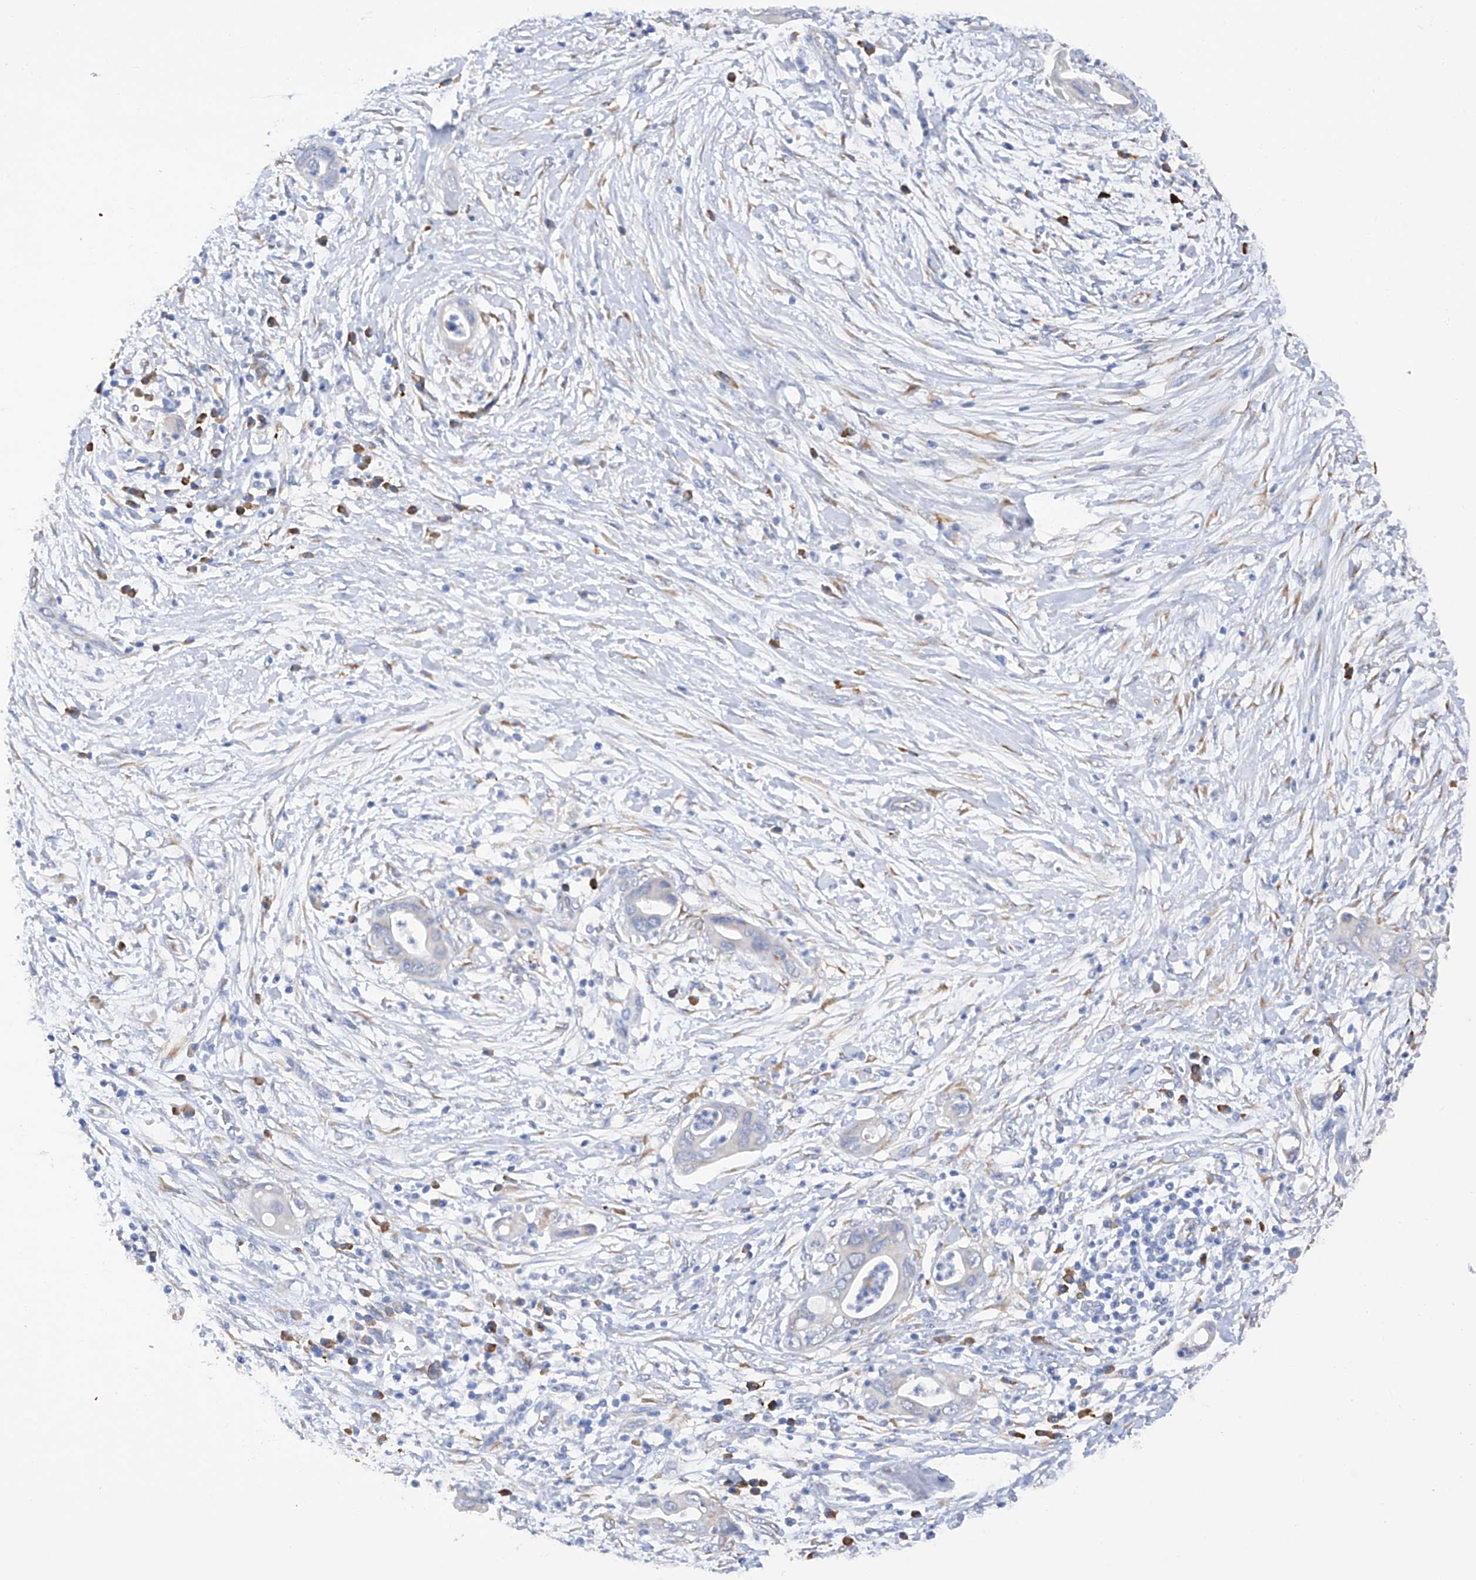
{"staining": {"intensity": "negative", "quantity": "none", "location": "none"}, "tissue": "pancreatic cancer", "cell_type": "Tumor cells", "image_type": "cancer", "snomed": [{"axis": "morphology", "description": "Adenocarcinoma, NOS"}, {"axis": "topography", "description": "Pancreas"}], "caption": "Immunohistochemical staining of human adenocarcinoma (pancreatic) displays no significant positivity in tumor cells.", "gene": "PDIA5", "patient": {"sex": "male", "age": 75}}